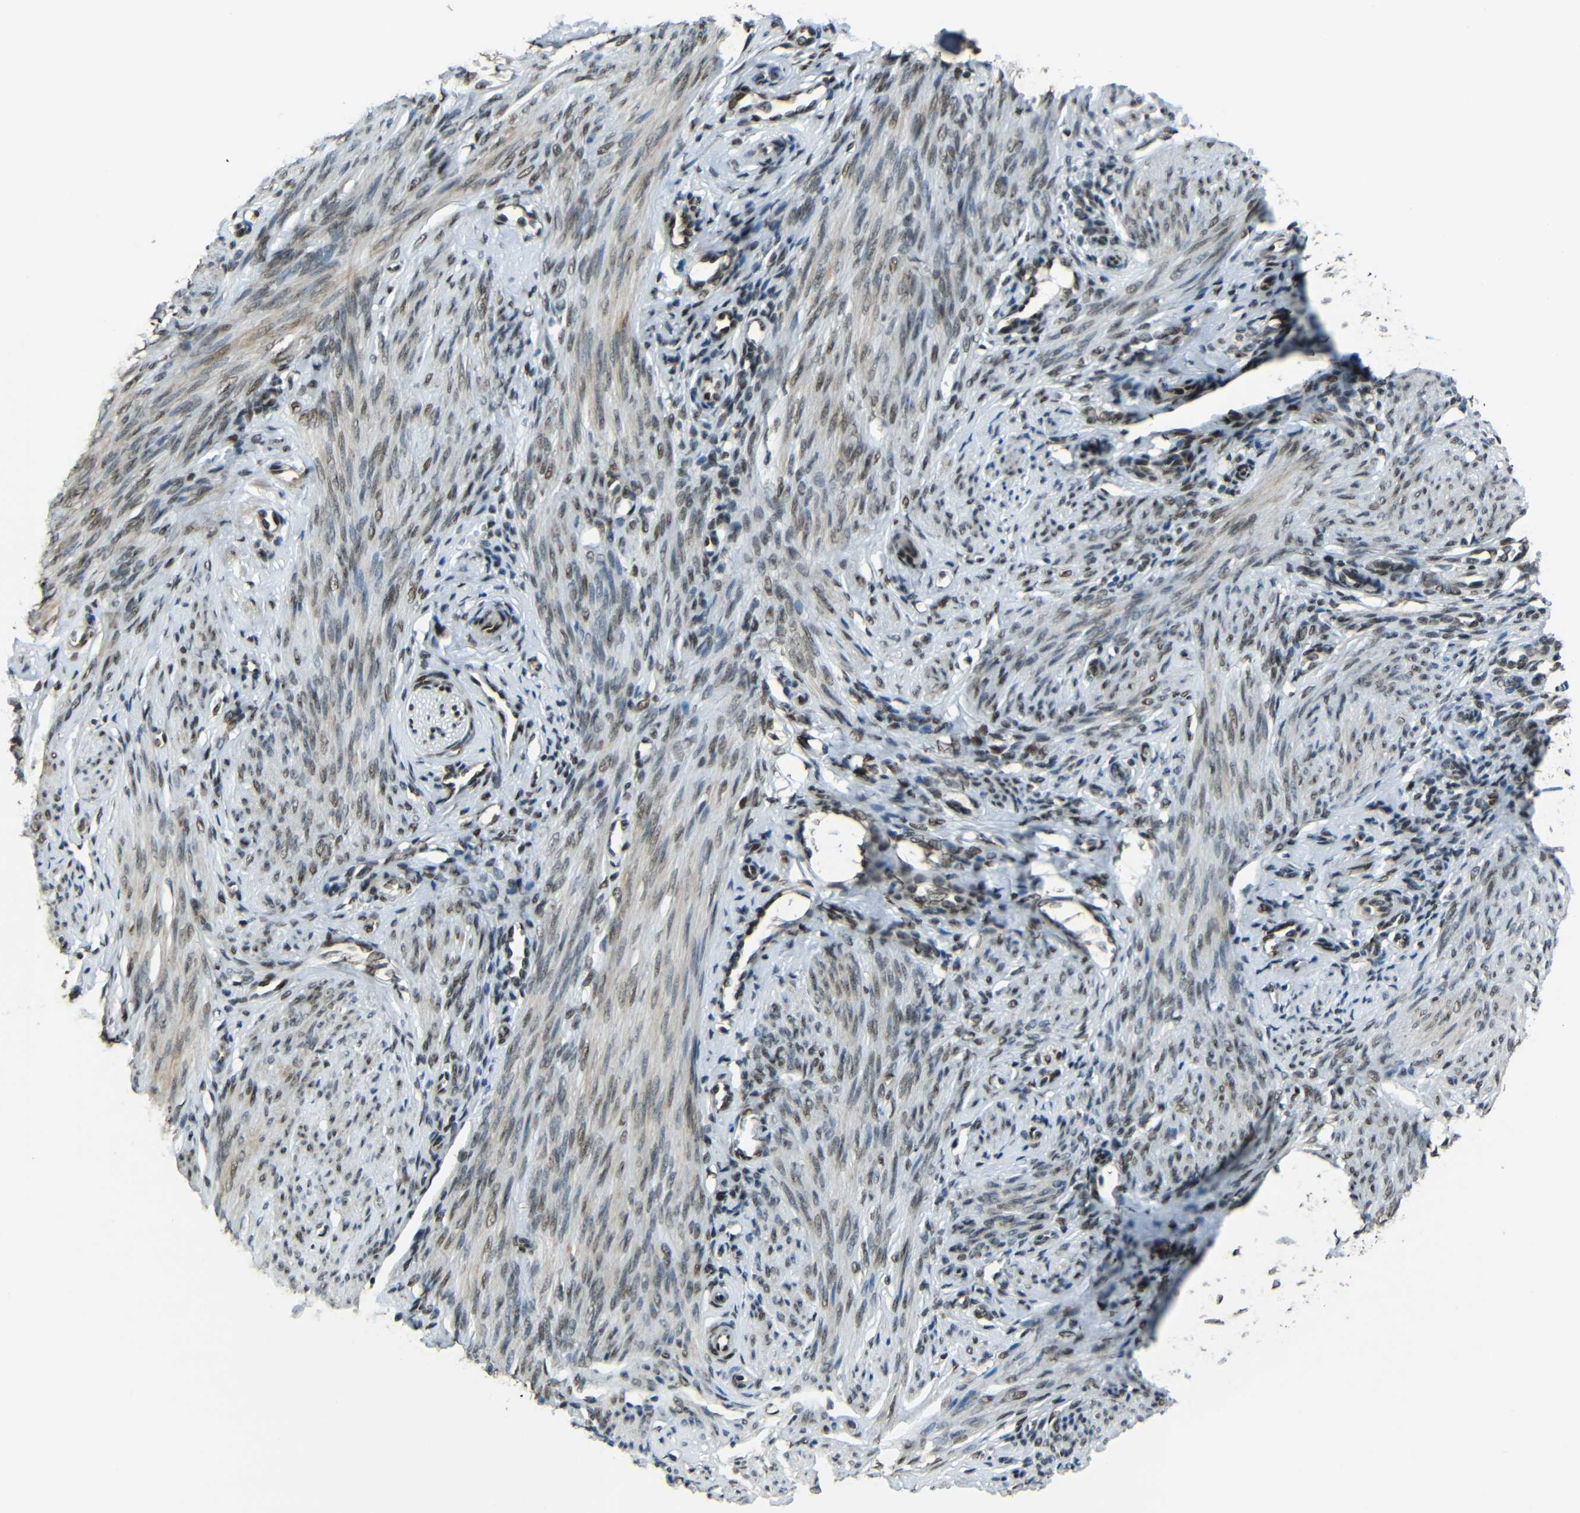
{"staining": {"intensity": "moderate", "quantity": ">75%", "location": "cytoplasmic/membranous"}, "tissue": "endometrium", "cell_type": "Cells in endometrial stroma", "image_type": "normal", "snomed": [{"axis": "morphology", "description": "Normal tissue, NOS"}, {"axis": "topography", "description": "Endometrium"}], "caption": "An image of endometrium stained for a protein shows moderate cytoplasmic/membranous brown staining in cells in endometrial stroma. The protein of interest is stained brown, and the nuclei are stained in blue (DAB IHC with brightfield microscopy, high magnification).", "gene": "PSIP1", "patient": {"sex": "female", "age": 27}}